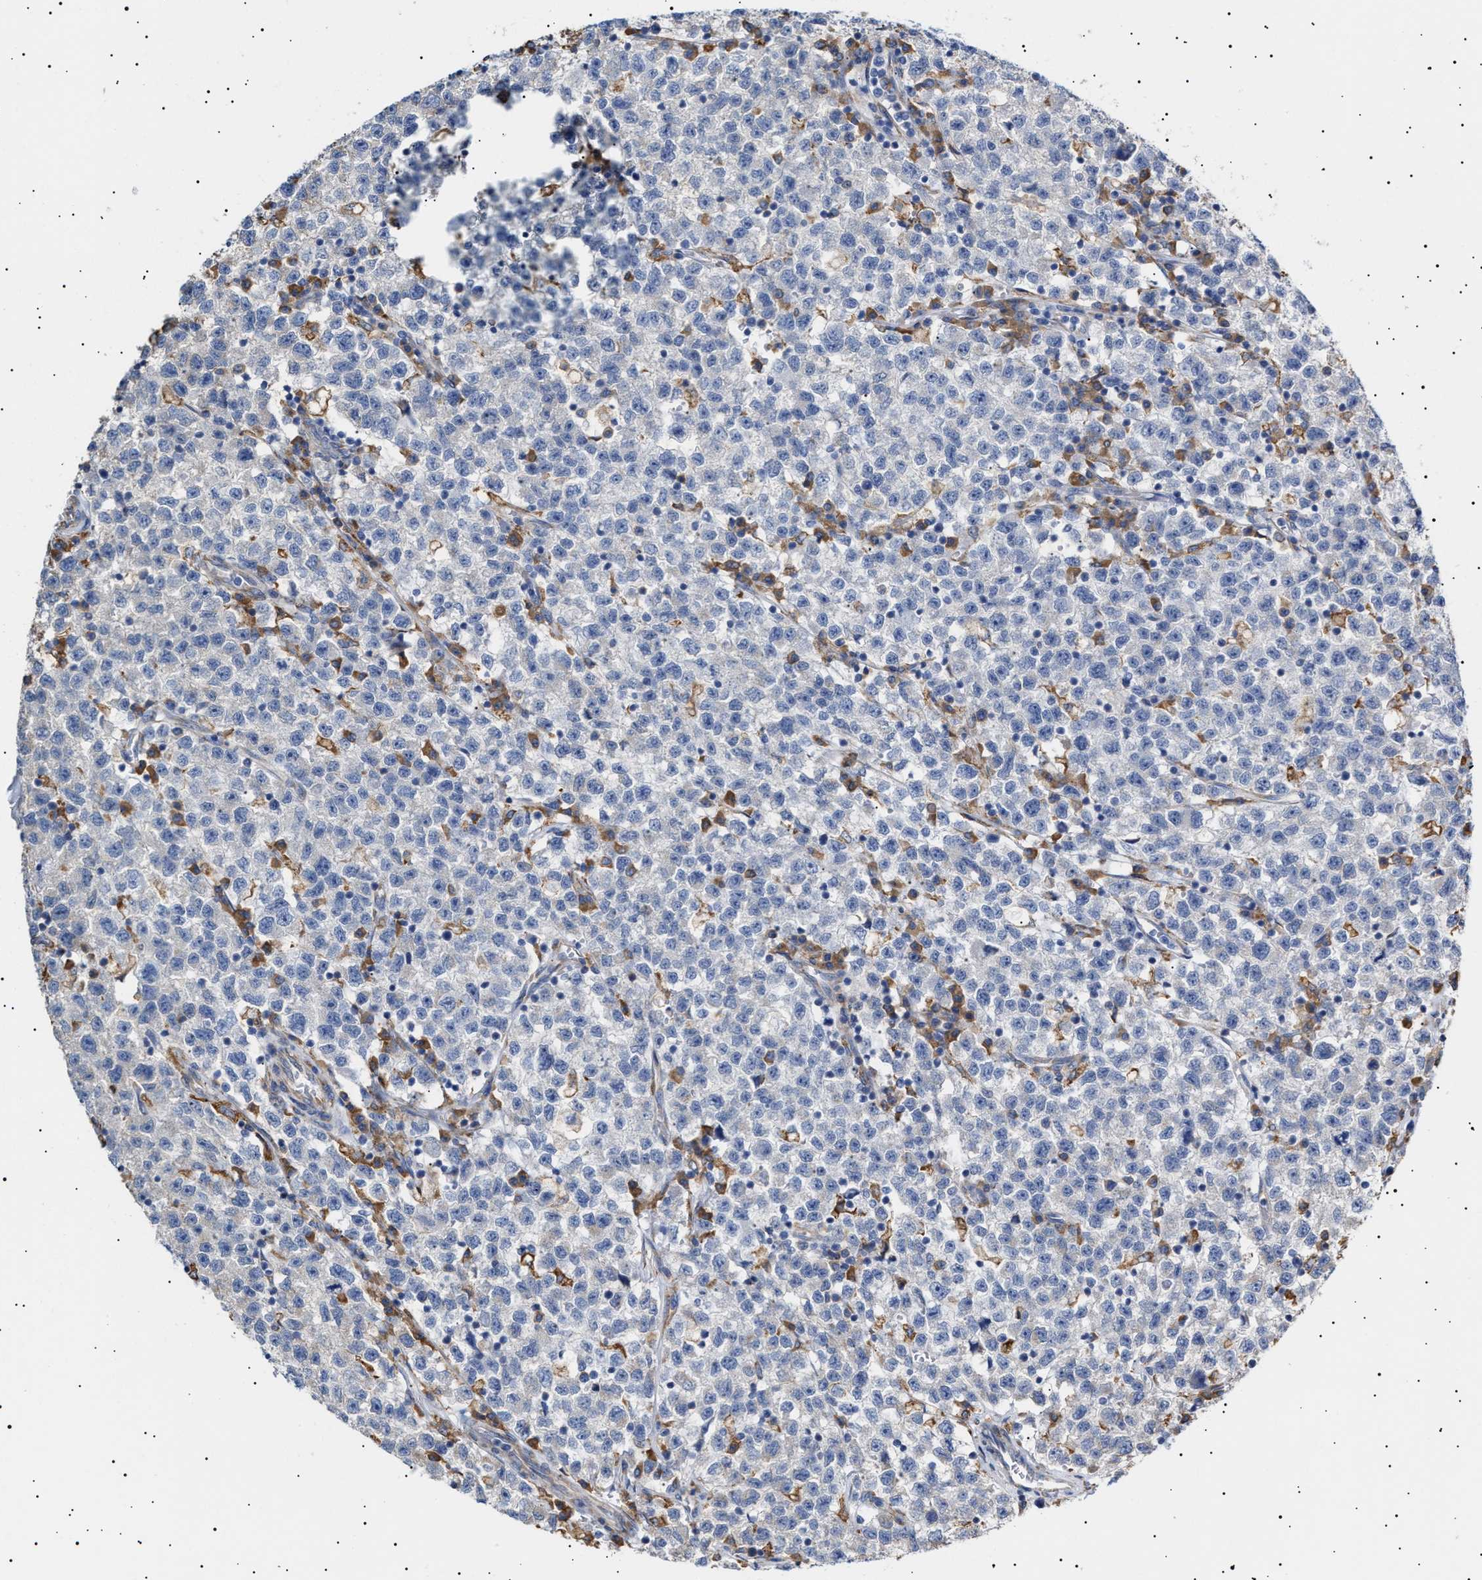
{"staining": {"intensity": "negative", "quantity": "none", "location": "none"}, "tissue": "testis cancer", "cell_type": "Tumor cells", "image_type": "cancer", "snomed": [{"axis": "morphology", "description": "Seminoma, NOS"}, {"axis": "topography", "description": "Testis"}], "caption": "This image is of testis seminoma stained with immunohistochemistry to label a protein in brown with the nuclei are counter-stained blue. There is no positivity in tumor cells.", "gene": "ERCC6L2", "patient": {"sex": "male", "age": 22}}